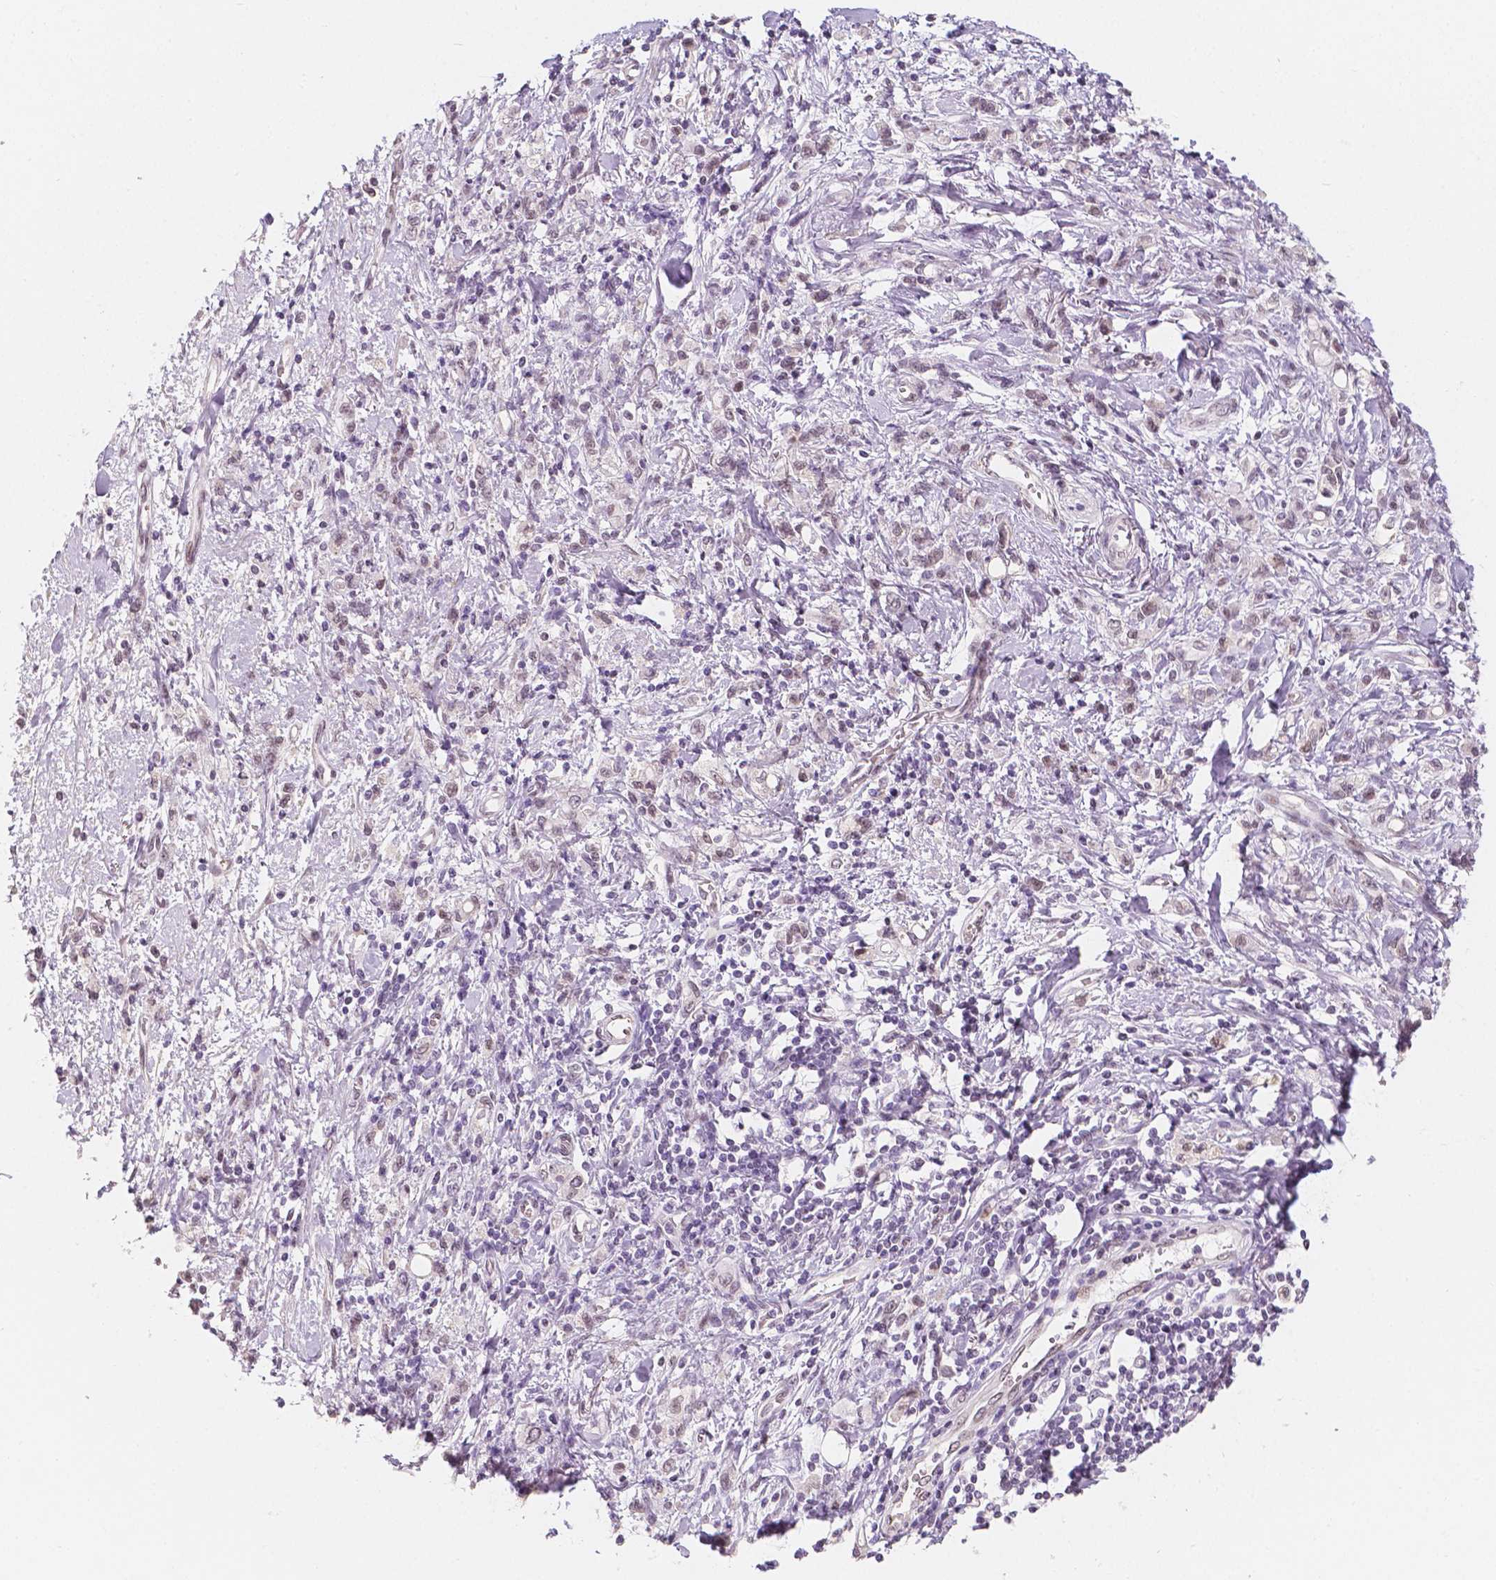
{"staining": {"intensity": "negative", "quantity": "none", "location": "none"}, "tissue": "stomach cancer", "cell_type": "Tumor cells", "image_type": "cancer", "snomed": [{"axis": "morphology", "description": "Adenocarcinoma, NOS"}, {"axis": "topography", "description": "Stomach"}], "caption": "Immunohistochemistry (IHC) image of human adenocarcinoma (stomach) stained for a protein (brown), which shows no positivity in tumor cells.", "gene": "KDM5B", "patient": {"sex": "male", "age": 77}}